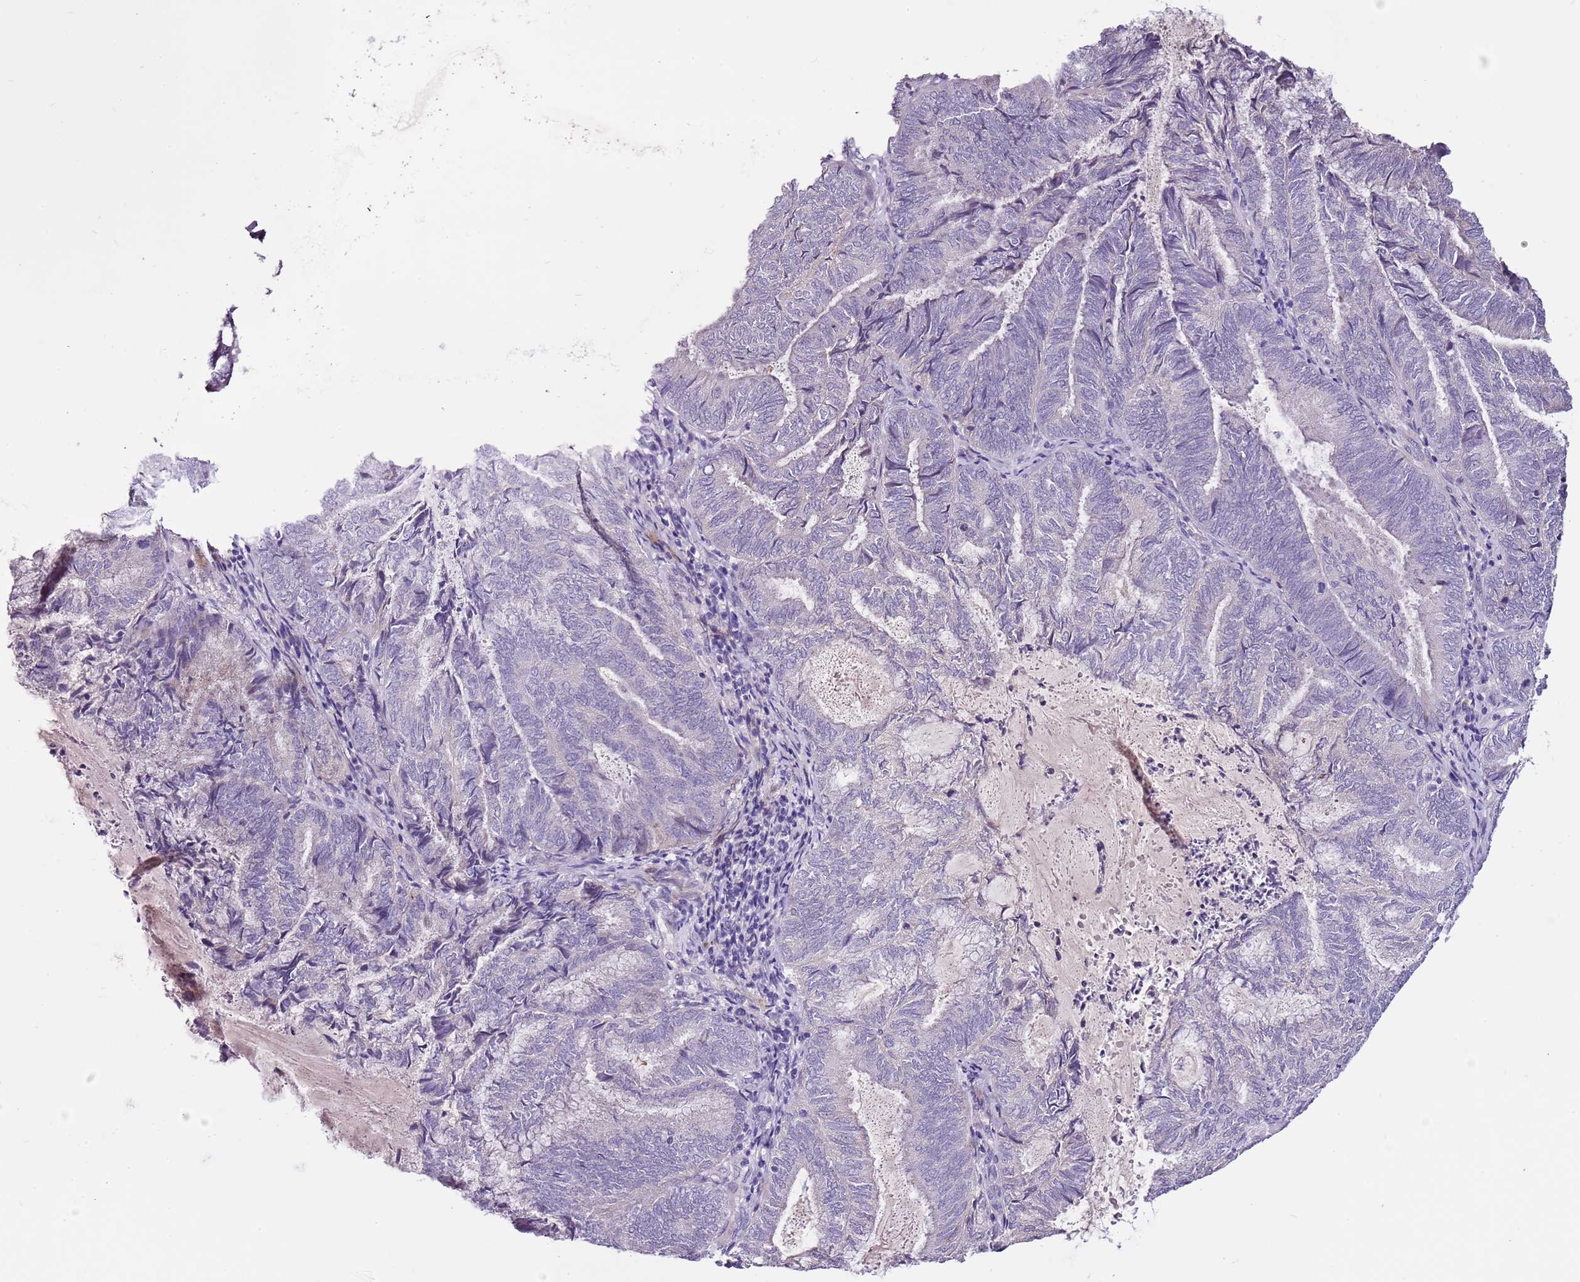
{"staining": {"intensity": "negative", "quantity": "none", "location": "none"}, "tissue": "endometrial cancer", "cell_type": "Tumor cells", "image_type": "cancer", "snomed": [{"axis": "morphology", "description": "Adenocarcinoma, NOS"}, {"axis": "topography", "description": "Endometrium"}], "caption": "The micrograph shows no significant positivity in tumor cells of endometrial cancer (adenocarcinoma).", "gene": "NKX2-3", "patient": {"sex": "female", "age": 80}}